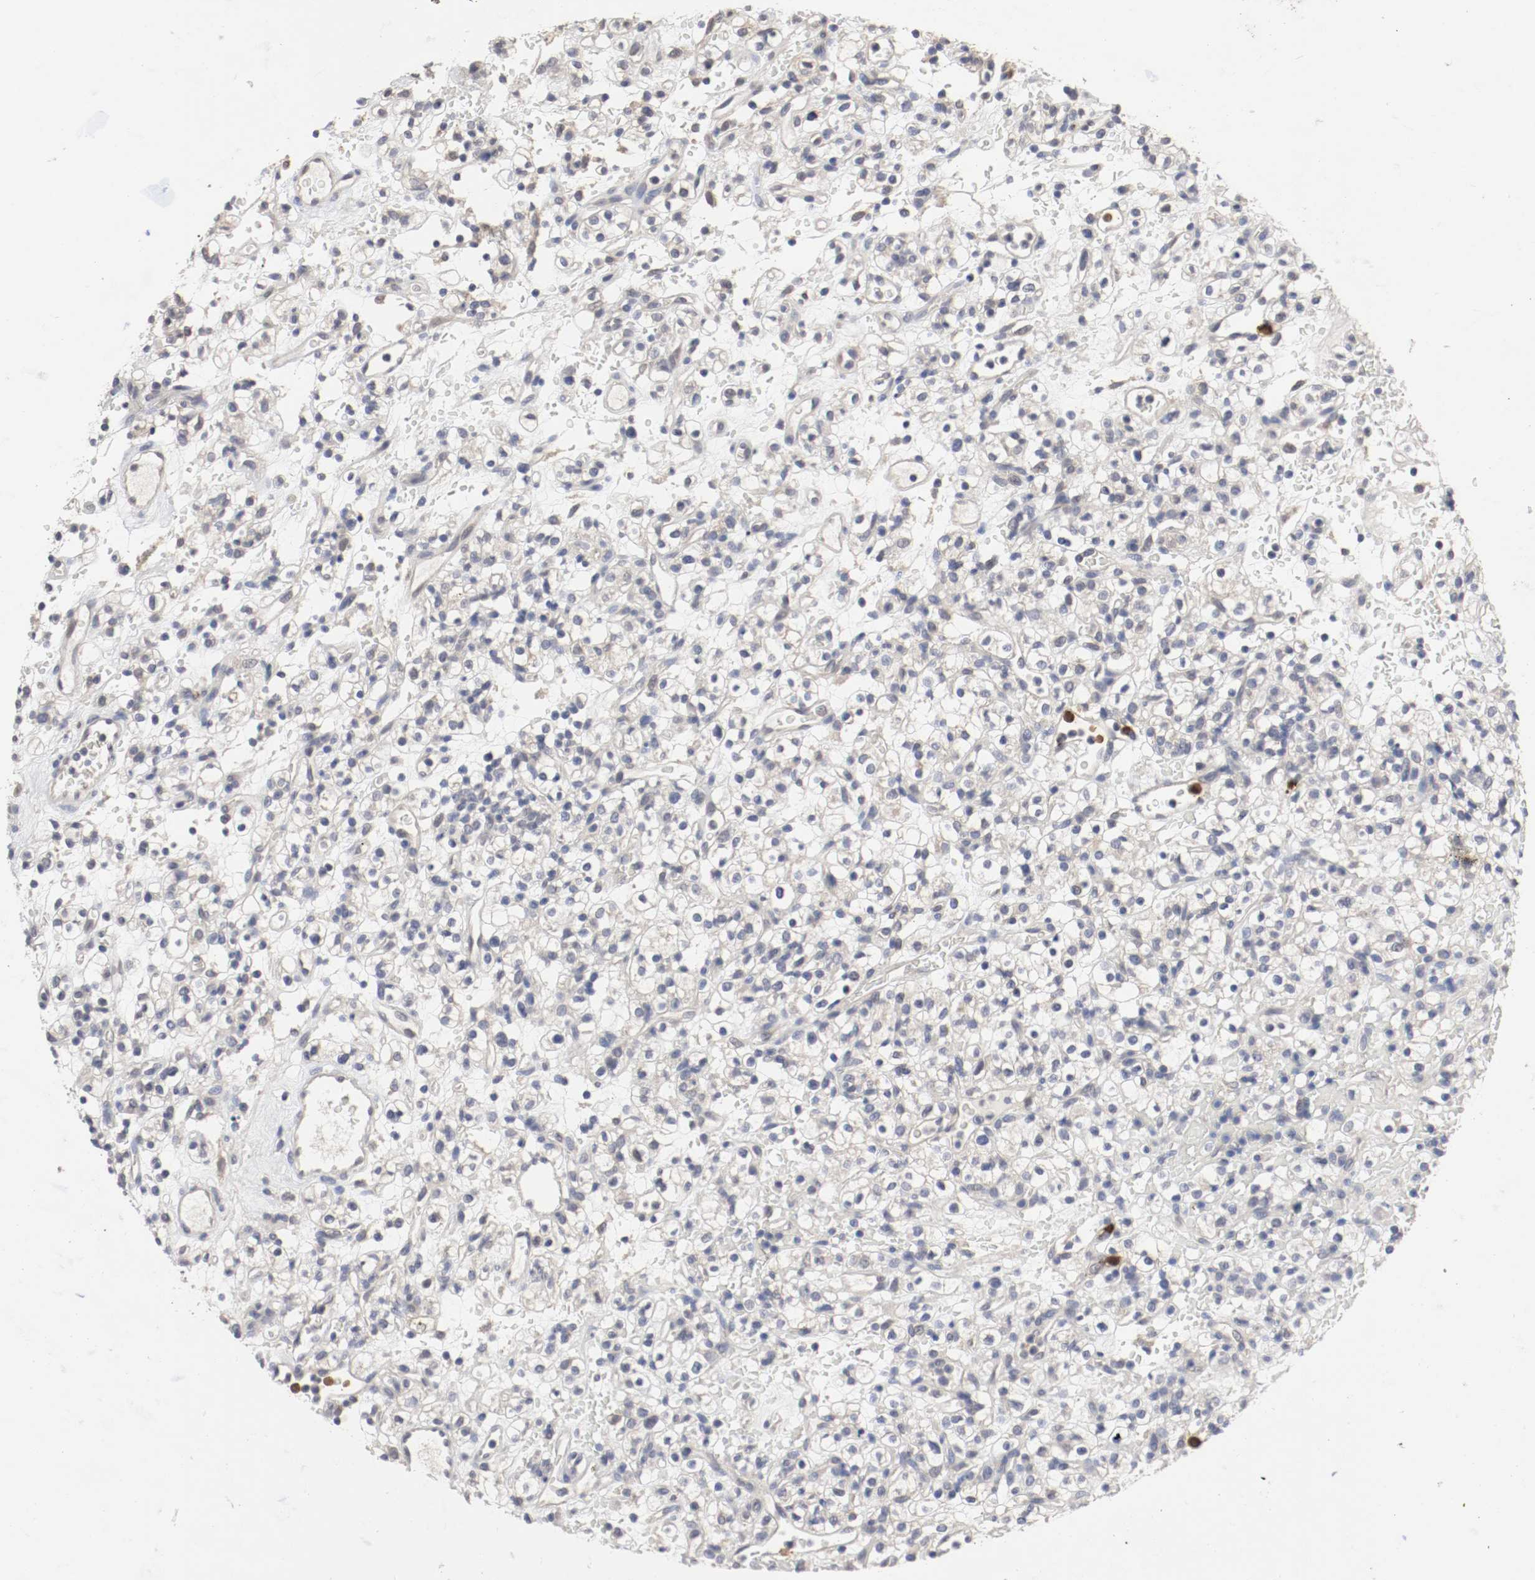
{"staining": {"intensity": "negative", "quantity": "none", "location": "none"}, "tissue": "renal cancer", "cell_type": "Tumor cells", "image_type": "cancer", "snomed": [{"axis": "morphology", "description": "Normal tissue, NOS"}, {"axis": "morphology", "description": "Adenocarcinoma, NOS"}, {"axis": "topography", "description": "Kidney"}], "caption": "This histopathology image is of renal adenocarcinoma stained with immunohistochemistry (IHC) to label a protein in brown with the nuclei are counter-stained blue. There is no expression in tumor cells. The staining was performed using DAB to visualize the protein expression in brown, while the nuclei were stained in blue with hematoxylin (Magnification: 20x).", "gene": "CEBPE", "patient": {"sex": "female", "age": 72}}